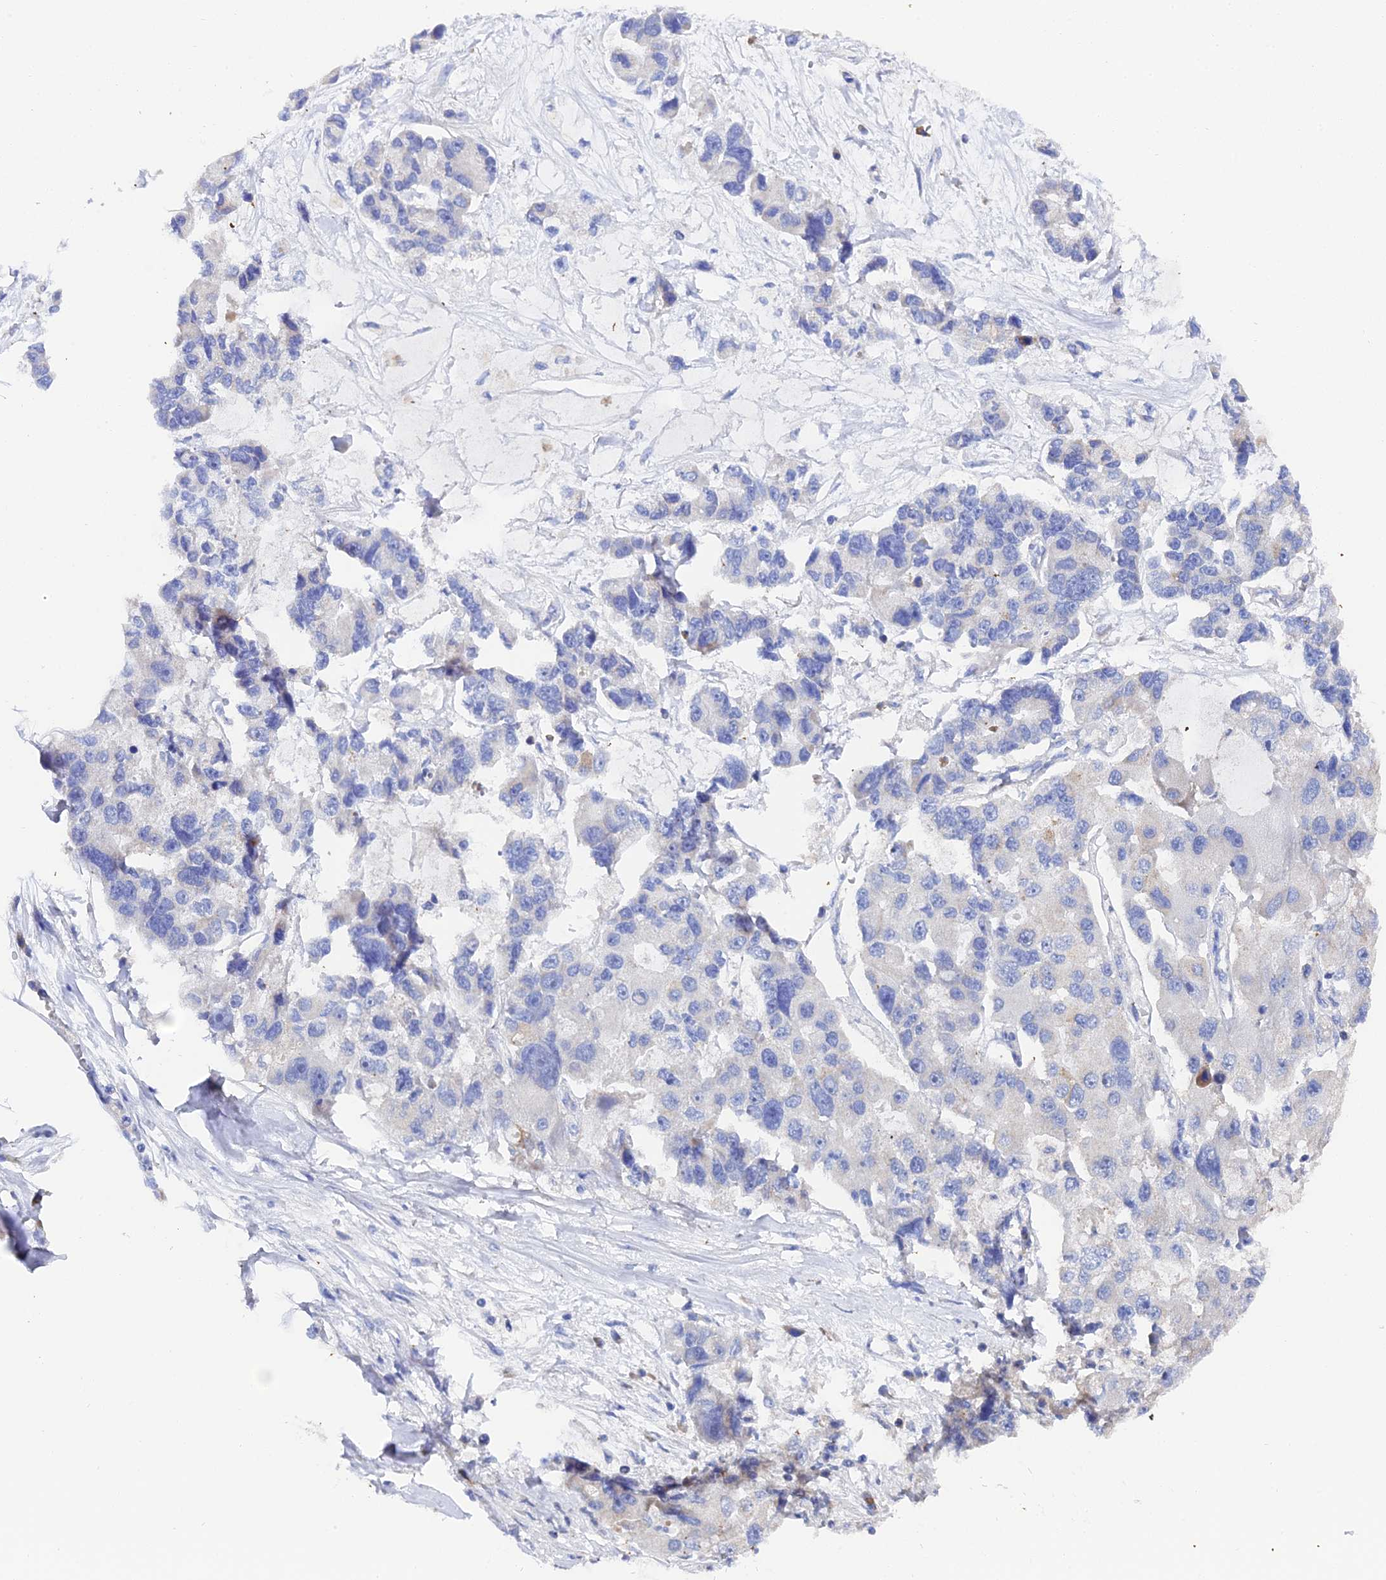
{"staining": {"intensity": "weak", "quantity": "<25%", "location": "cytoplasmic/membranous"}, "tissue": "lung cancer", "cell_type": "Tumor cells", "image_type": "cancer", "snomed": [{"axis": "morphology", "description": "Adenocarcinoma, NOS"}, {"axis": "topography", "description": "Lung"}], "caption": "A micrograph of human lung adenocarcinoma is negative for staining in tumor cells.", "gene": "UBE2L3", "patient": {"sex": "female", "age": 54}}